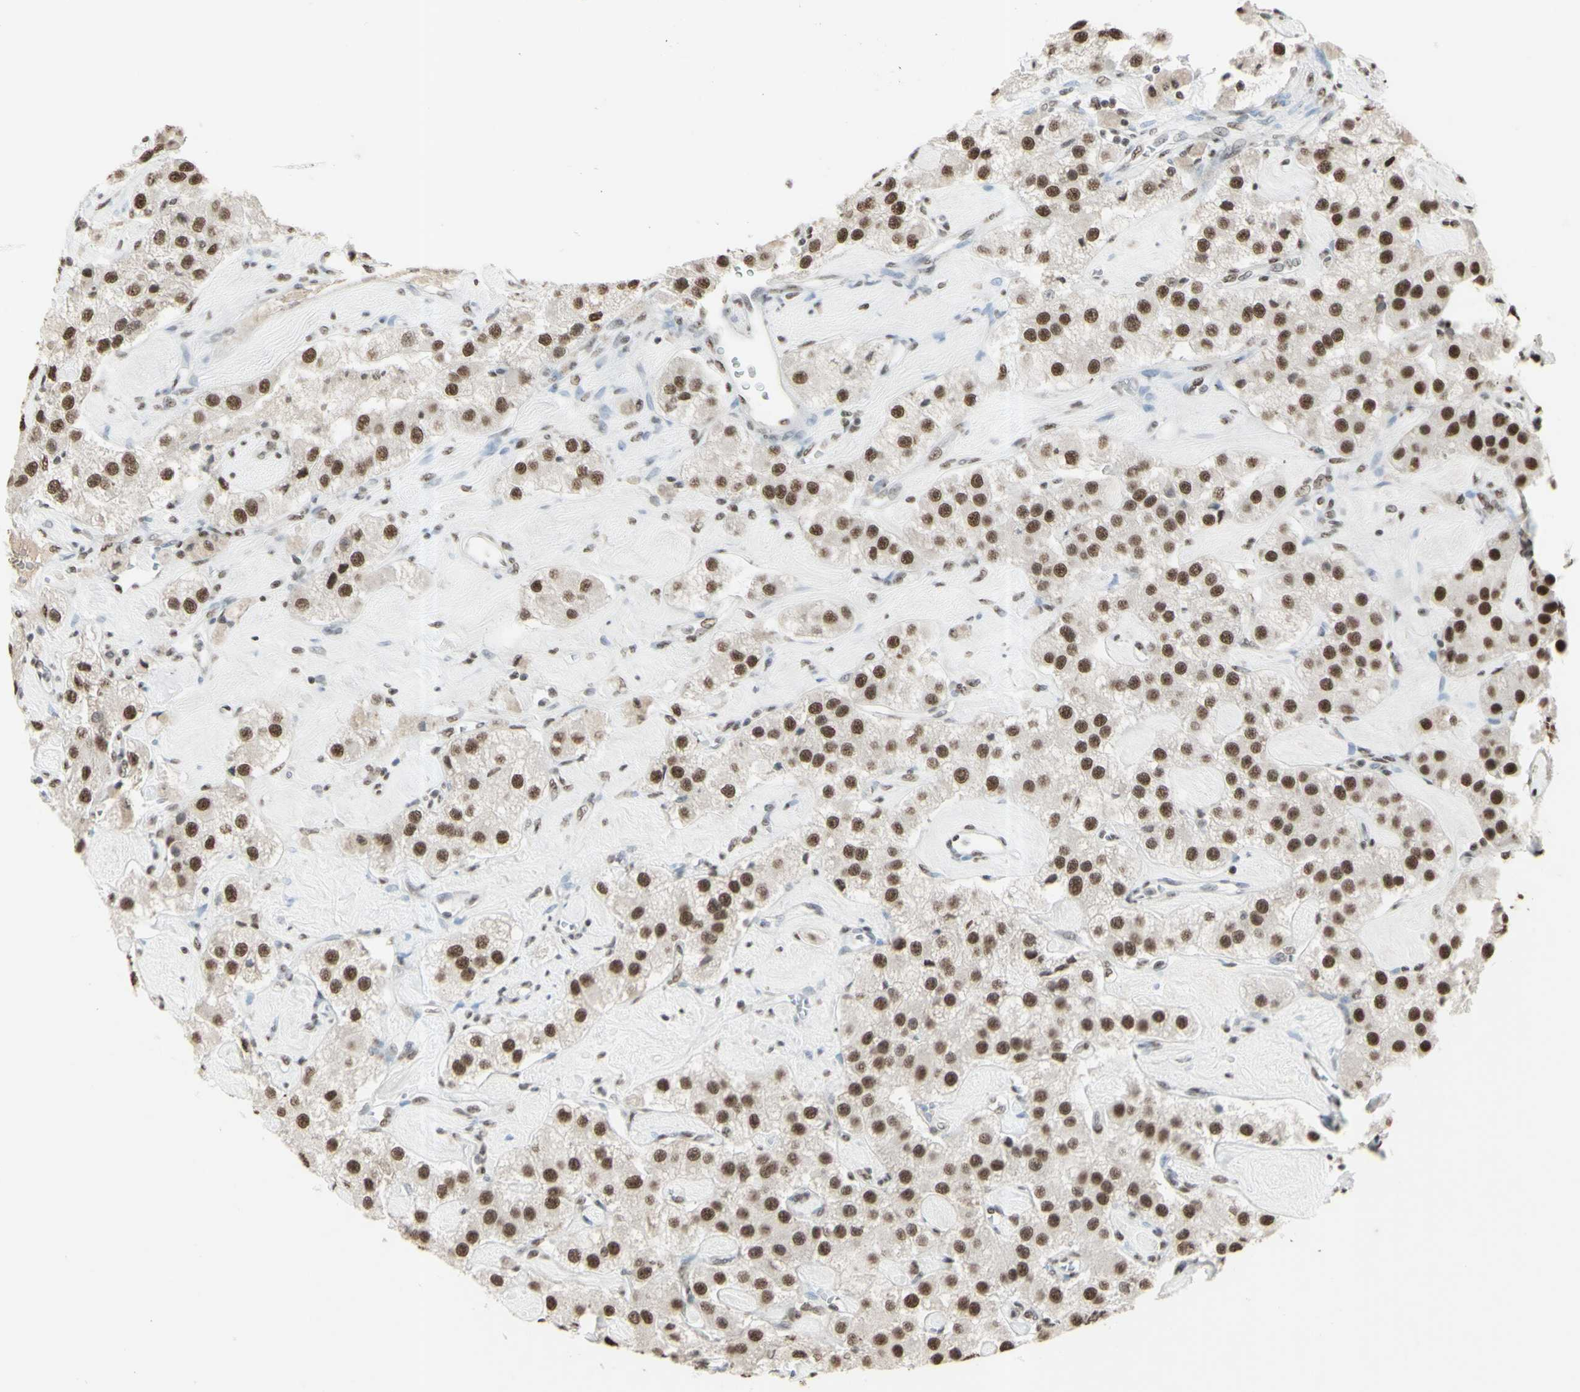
{"staining": {"intensity": "moderate", "quantity": ">75%", "location": "nuclear"}, "tissue": "carcinoid", "cell_type": "Tumor cells", "image_type": "cancer", "snomed": [{"axis": "morphology", "description": "Carcinoid, malignant, NOS"}, {"axis": "topography", "description": "Pancreas"}], "caption": "Brown immunohistochemical staining in human carcinoid demonstrates moderate nuclear positivity in about >75% of tumor cells. The protein of interest is shown in brown color, while the nuclei are stained blue.", "gene": "TRIM28", "patient": {"sex": "male", "age": 41}}